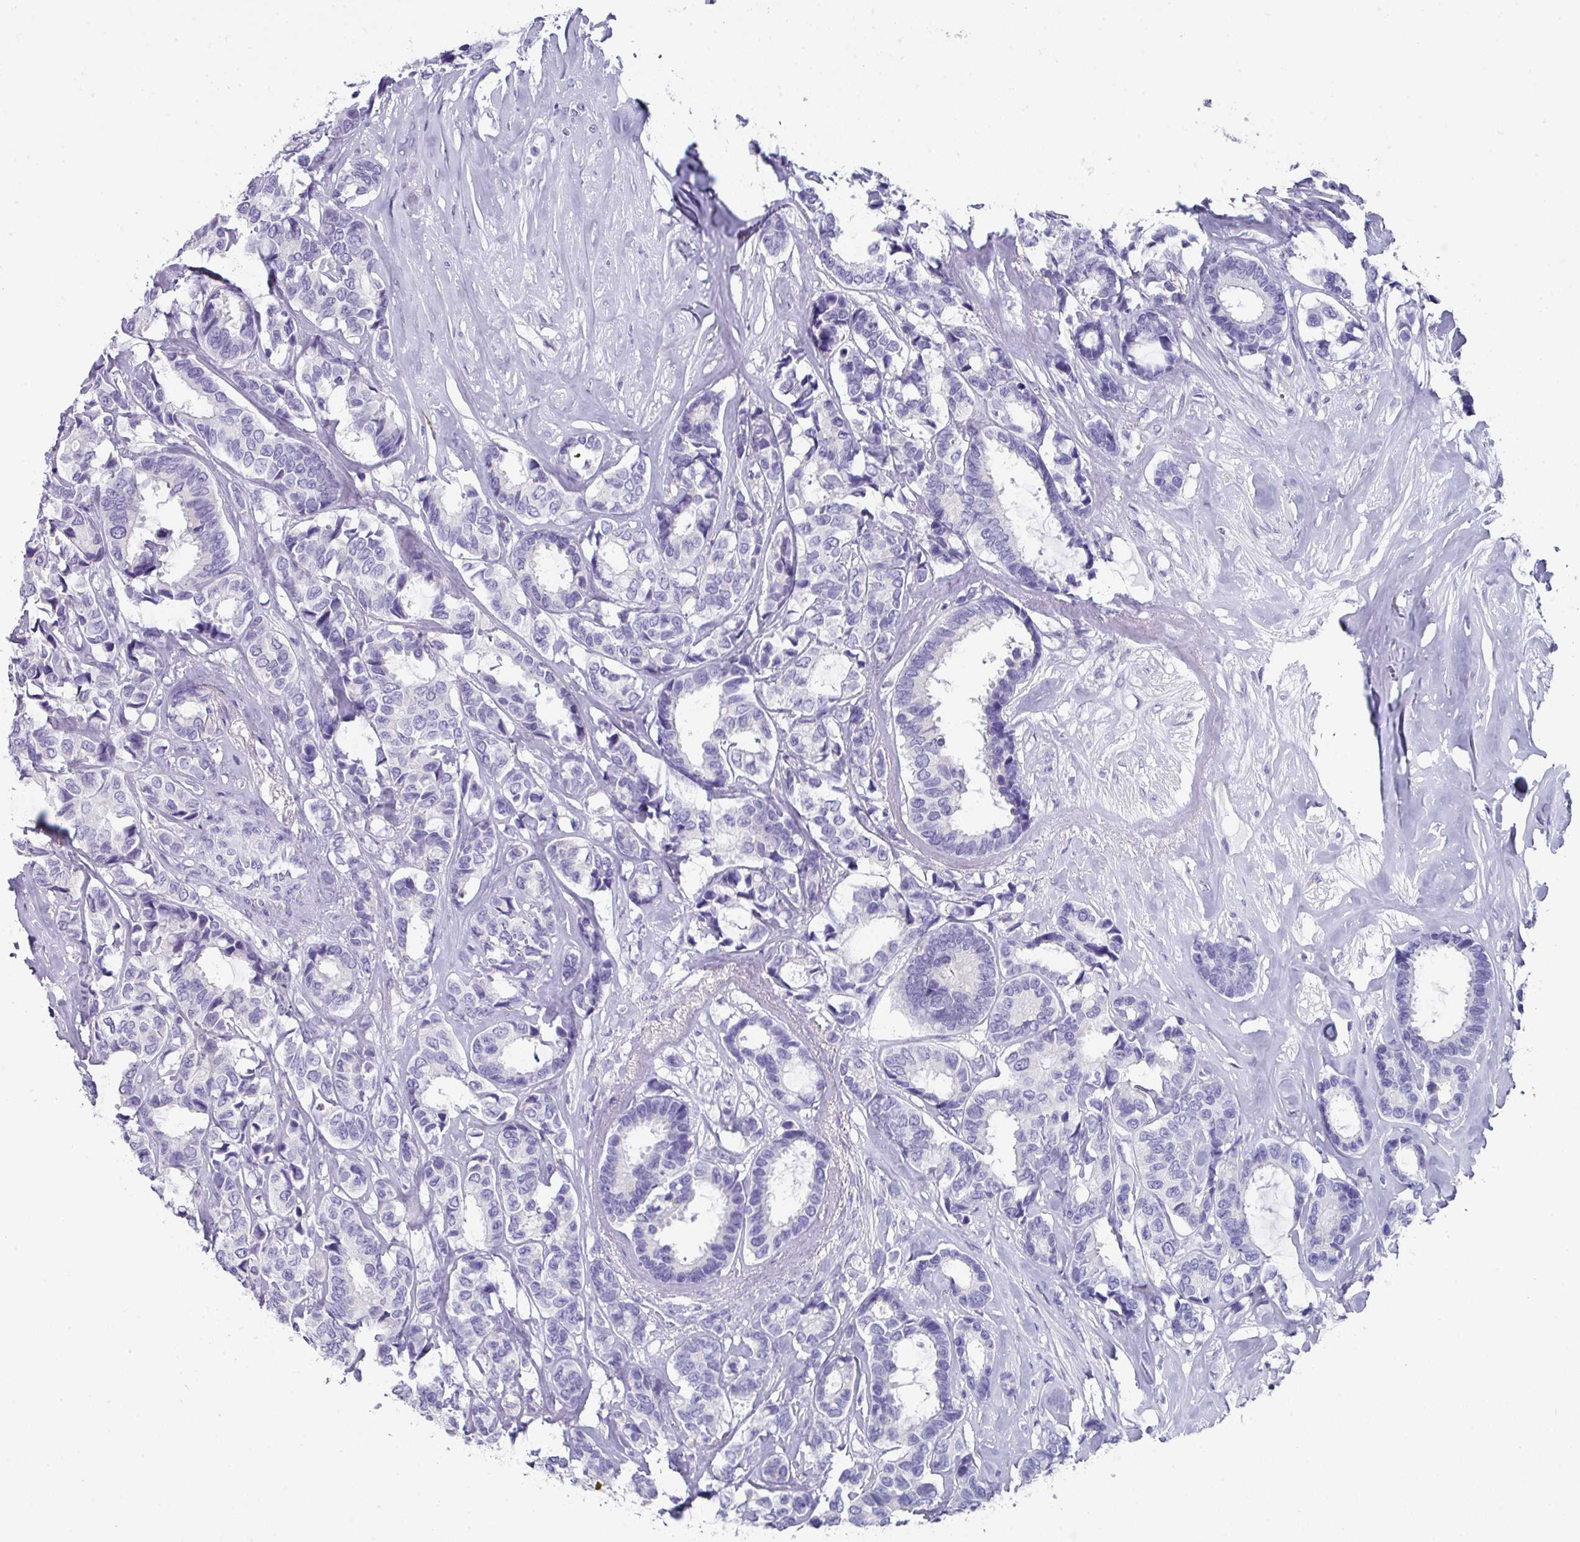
{"staining": {"intensity": "negative", "quantity": "none", "location": "none"}, "tissue": "breast cancer", "cell_type": "Tumor cells", "image_type": "cancer", "snomed": [{"axis": "morphology", "description": "Duct carcinoma"}, {"axis": "topography", "description": "Breast"}], "caption": "Breast cancer (infiltrating ductal carcinoma) was stained to show a protein in brown. There is no significant staining in tumor cells.", "gene": "PEX10", "patient": {"sex": "female", "age": 87}}